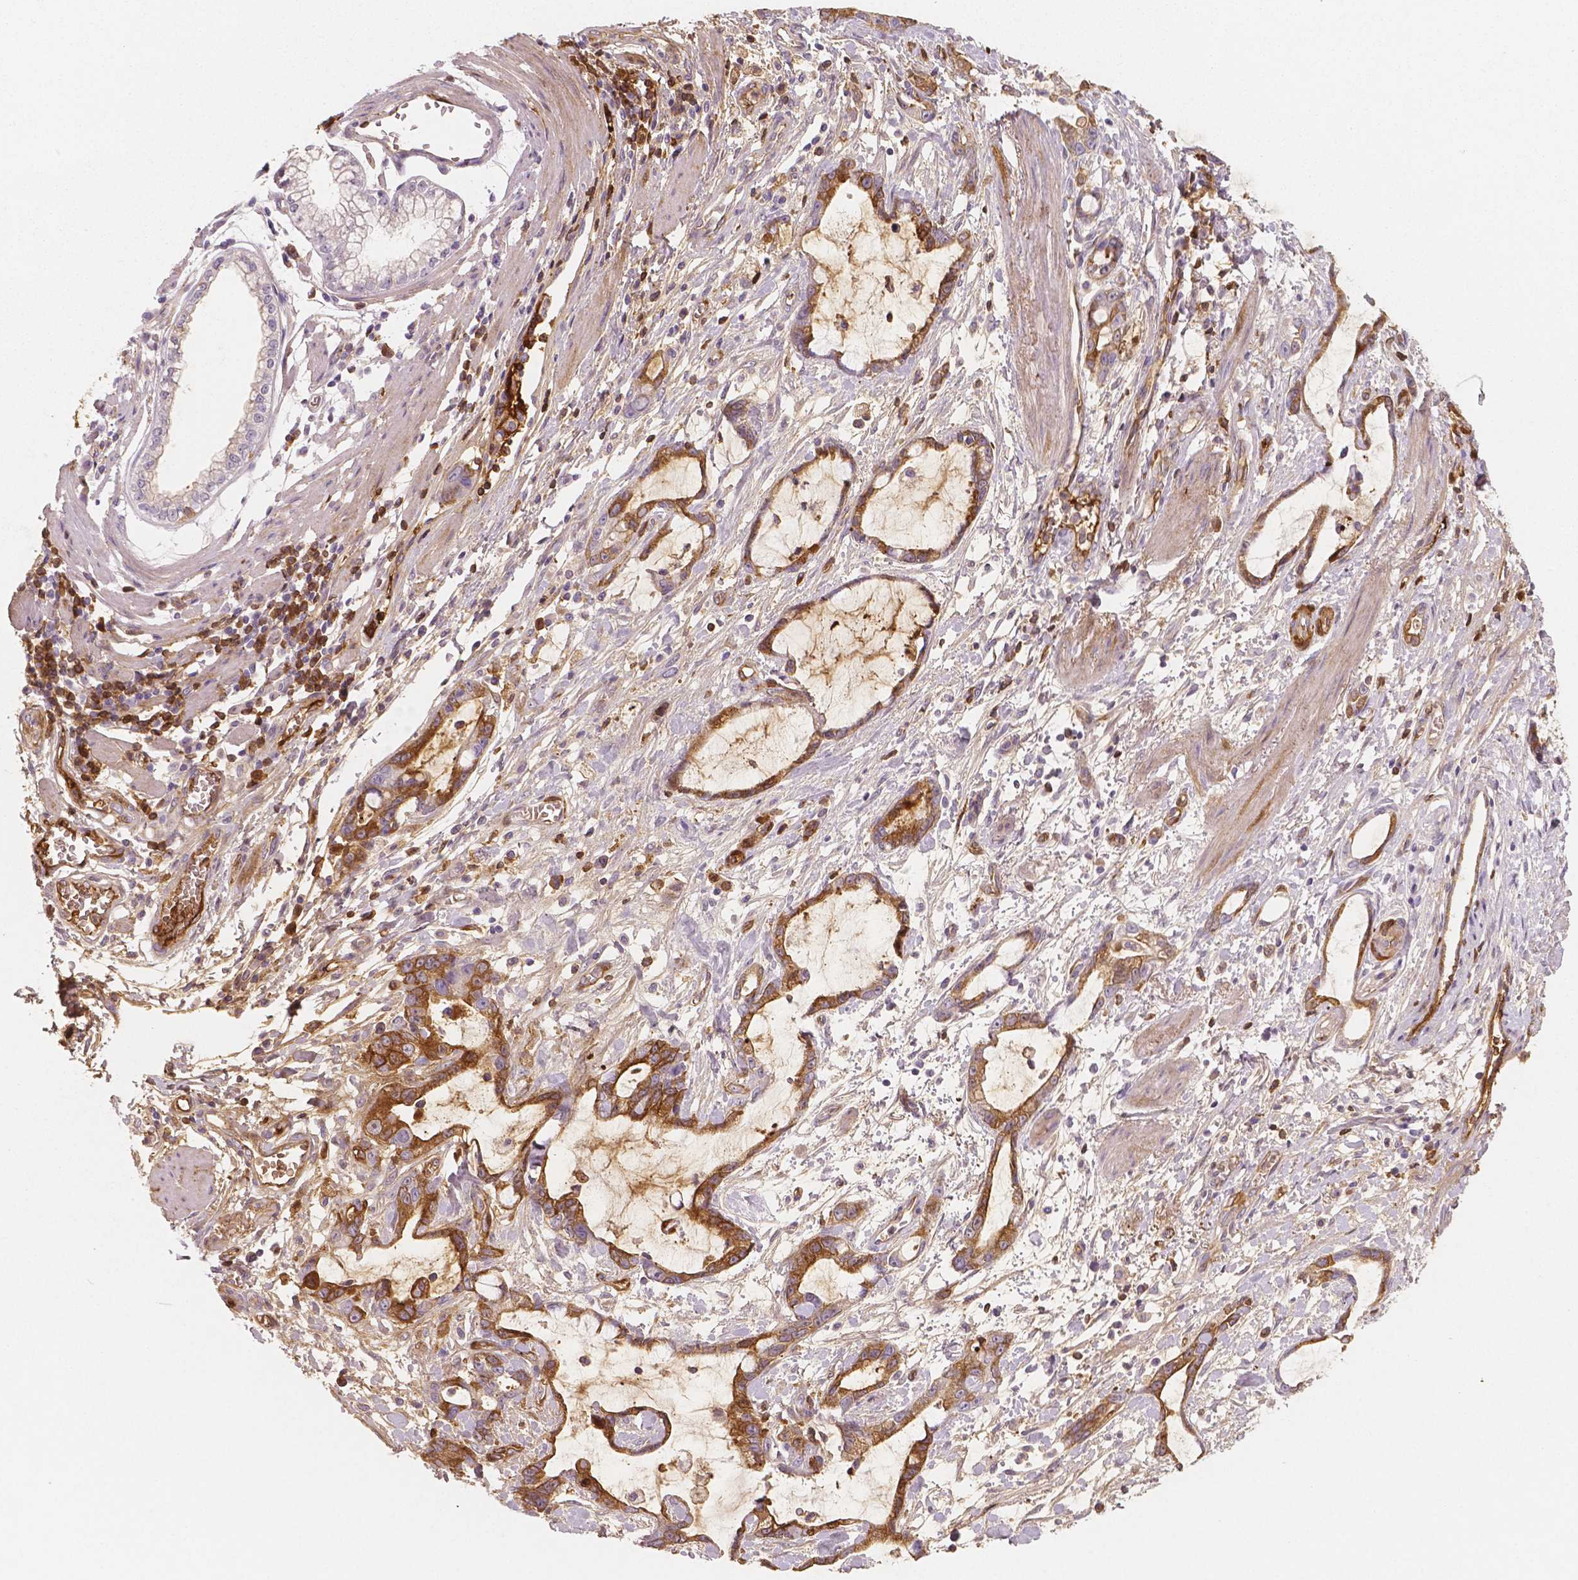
{"staining": {"intensity": "moderate", "quantity": "25%-75%", "location": "cytoplasmic/membranous"}, "tissue": "stomach cancer", "cell_type": "Tumor cells", "image_type": "cancer", "snomed": [{"axis": "morphology", "description": "Adenocarcinoma, NOS"}, {"axis": "topography", "description": "Stomach"}], "caption": "A brown stain shows moderate cytoplasmic/membranous expression of a protein in human adenocarcinoma (stomach) tumor cells. The staining was performed using DAB (3,3'-diaminobenzidine), with brown indicating positive protein expression. Nuclei are stained blue with hematoxylin.", "gene": "APOA4", "patient": {"sex": "male", "age": 55}}